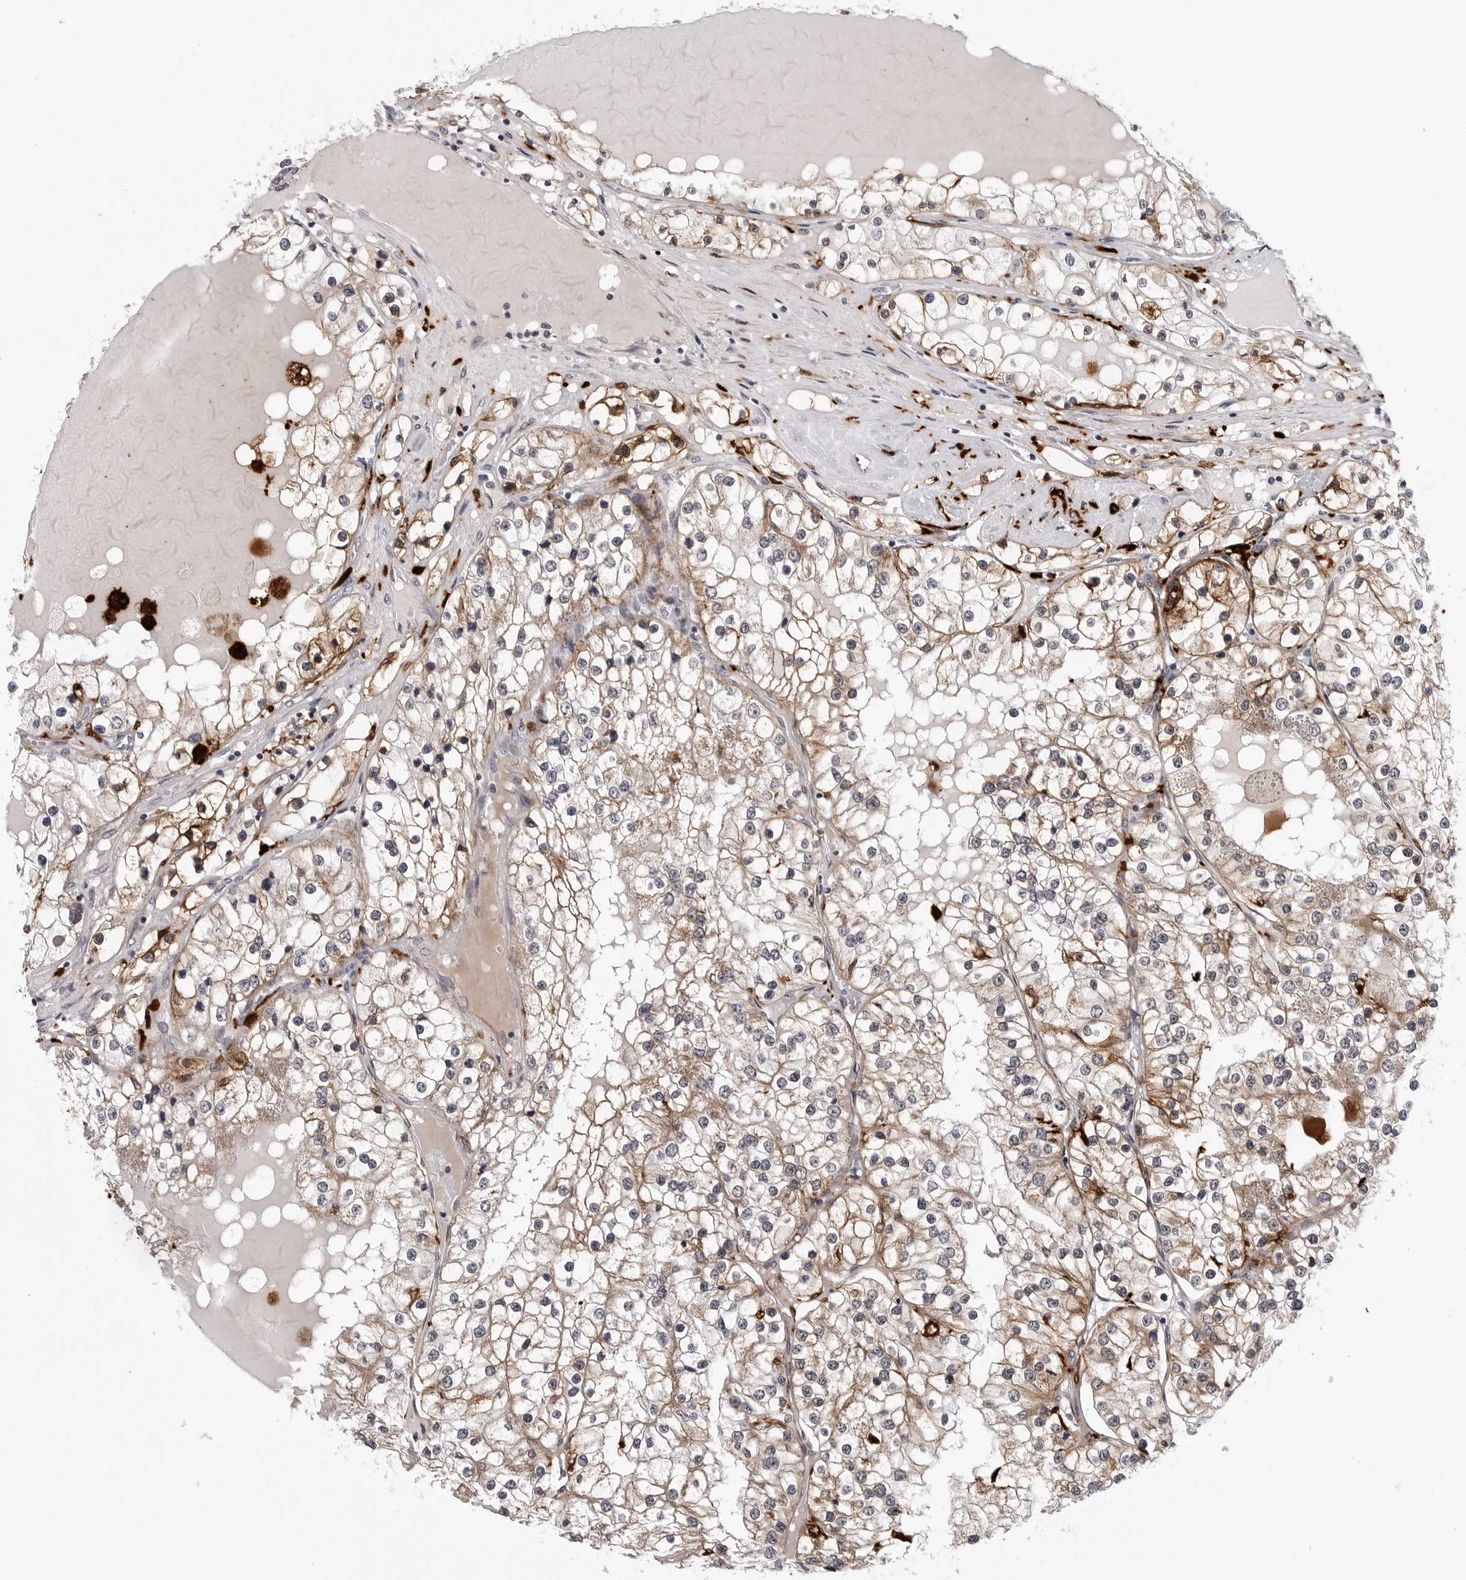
{"staining": {"intensity": "strong", "quantity": ">75%", "location": "cytoplasmic/membranous"}, "tissue": "renal cancer", "cell_type": "Tumor cells", "image_type": "cancer", "snomed": [{"axis": "morphology", "description": "Adenocarcinoma, NOS"}, {"axis": "topography", "description": "Kidney"}], "caption": "IHC image of human renal cancer (adenocarcinoma) stained for a protein (brown), which shows high levels of strong cytoplasmic/membranous positivity in approximately >75% of tumor cells.", "gene": "CDK20", "patient": {"sex": "male", "age": 68}}